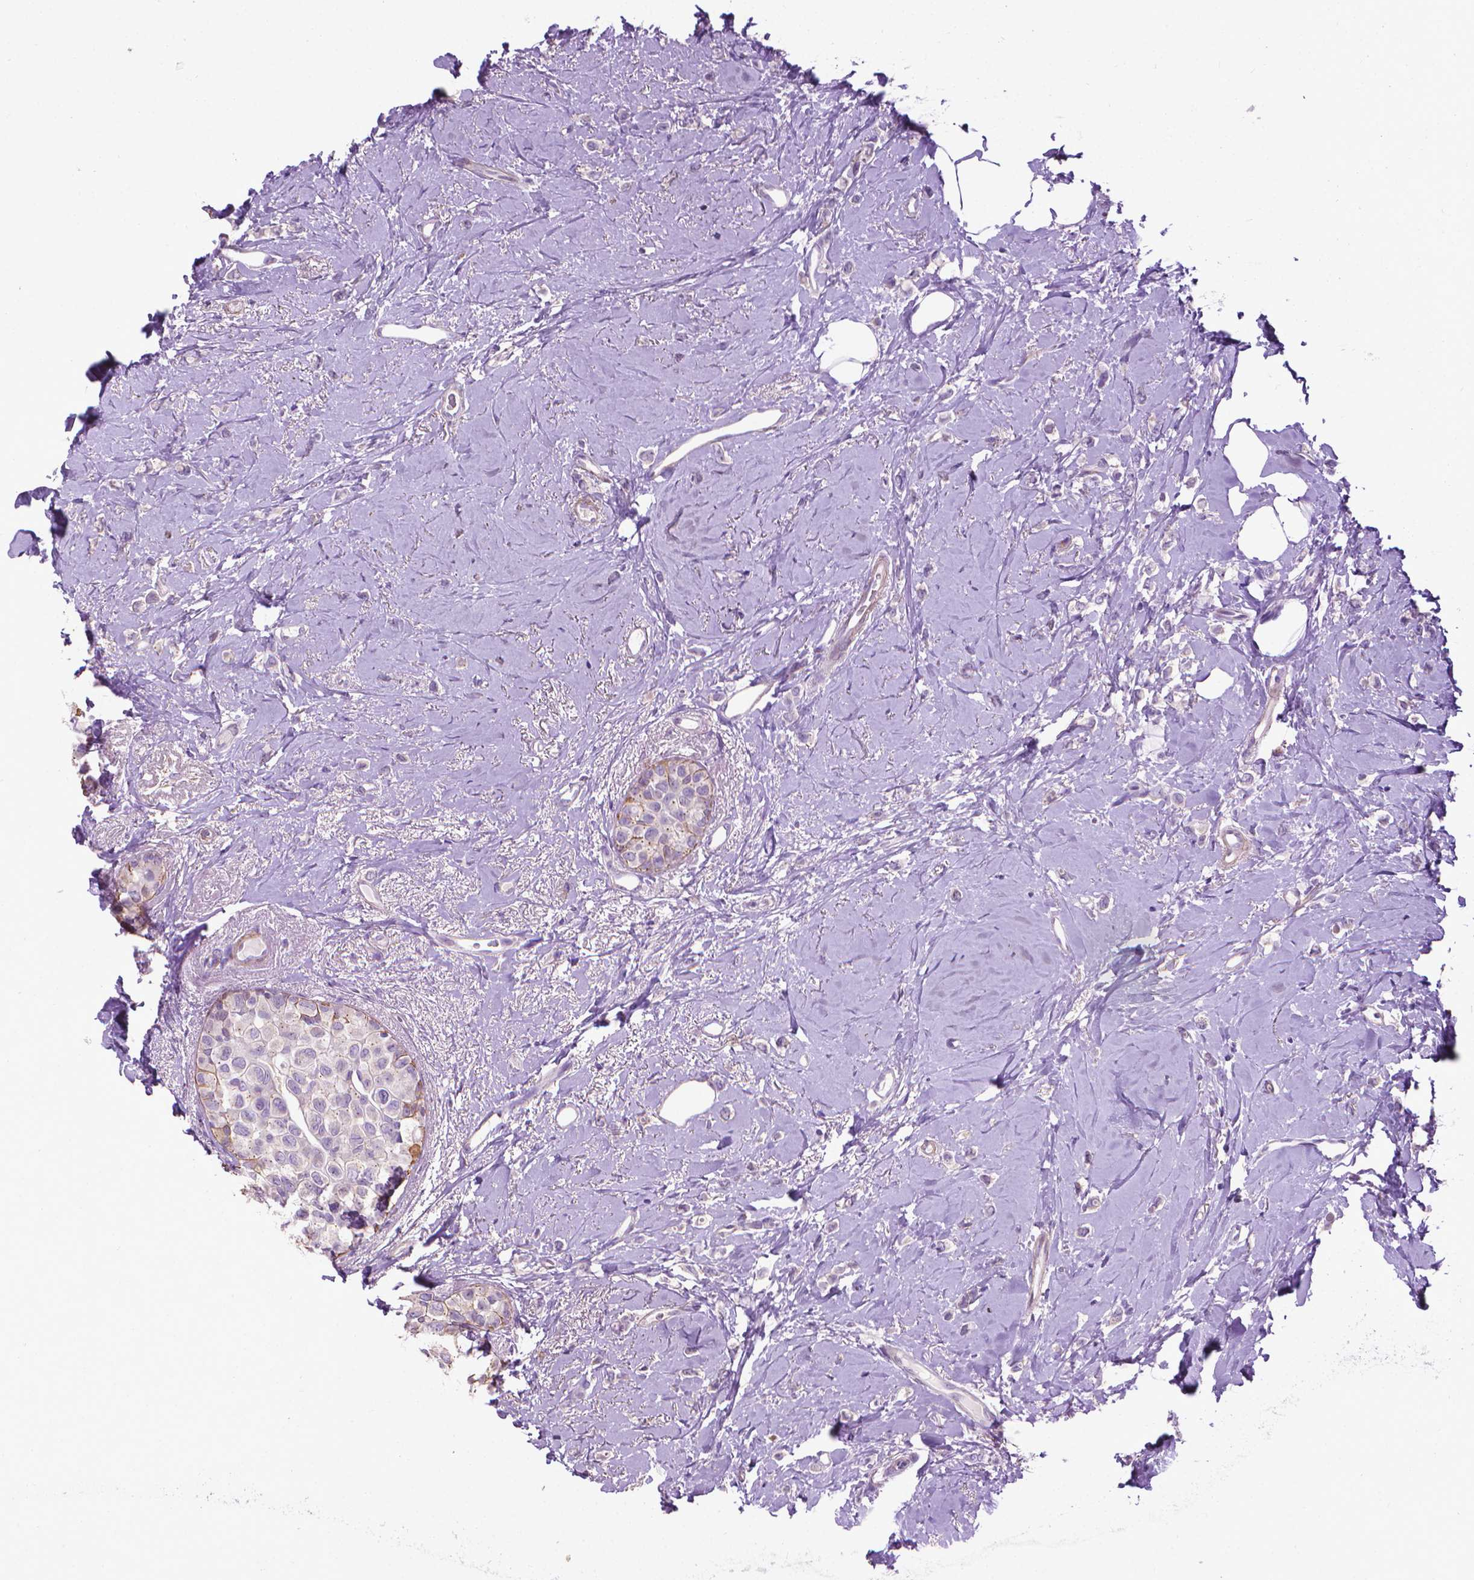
{"staining": {"intensity": "negative", "quantity": "none", "location": "none"}, "tissue": "breast cancer", "cell_type": "Tumor cells", "image_type": "cancer", "snomed": [{"axis": "morphology", "description": "Lobular carcinoma"}, {"axis": "topography", "description": "Breast"}], "caption": "Human breast cancer stained for a protein using immunohistochemistry exhibits no expression in tumor cells.", "gene": "AQP10", "patient": {"sex": "female", "age": 66}}